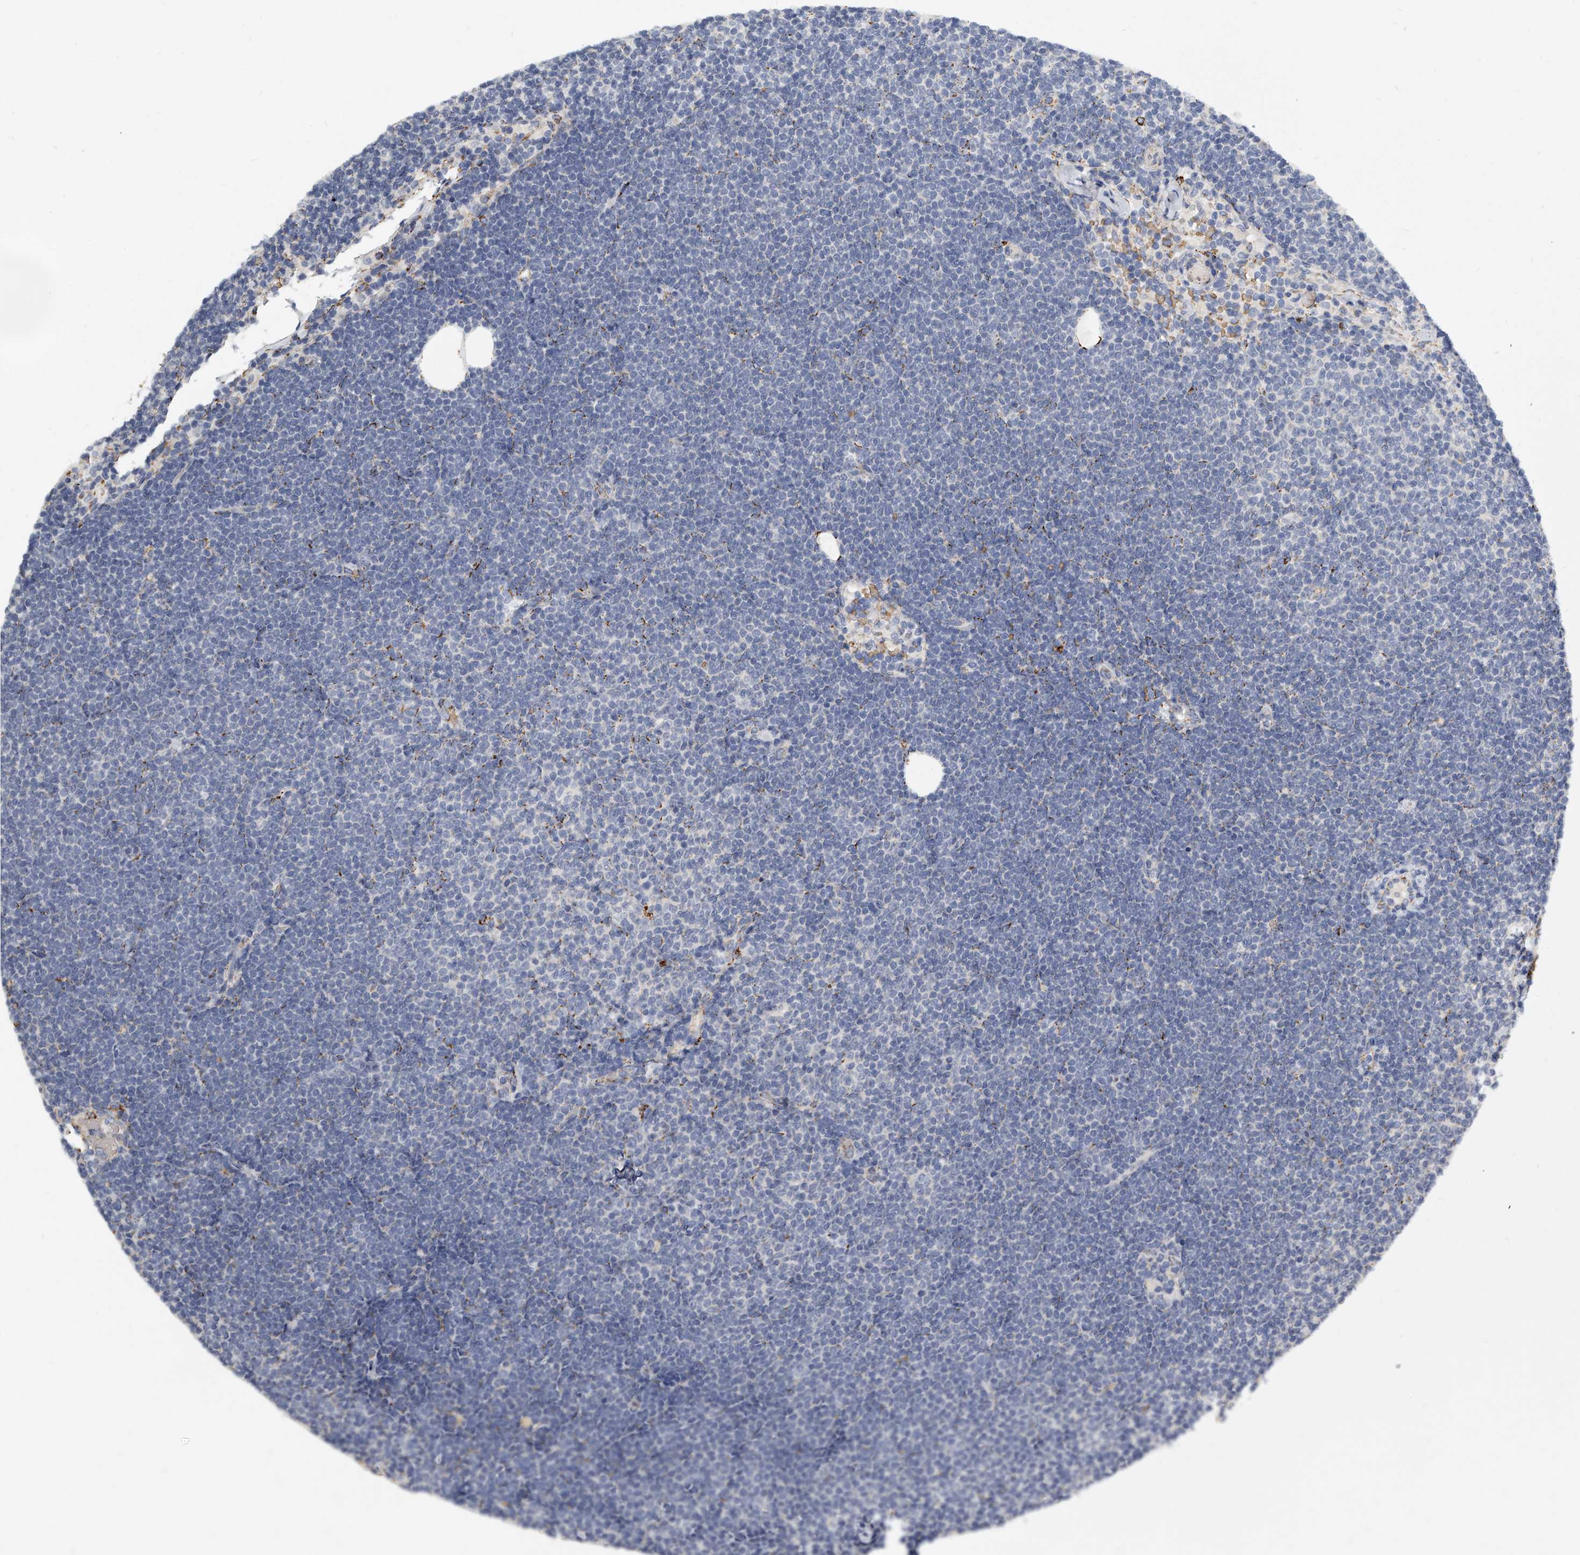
{"staining": {"intensity": "negative", "quantity": "none", "location": "none"}, "tissue": "lymphoma", "cell_type": "Tumor cells", "image_type": "cancer", "snomed": [{"axis": "morphology", "description": "Malignant lymphoma, non-Hodgkin's type, Low grade"}, {"axis": "topography", "description": "Lymph node"}], "caption": "Tumor cells show no significant protein positivity in malignant lymphoma, non-Hodgkin's type (low-grade).", "gene": "KLHL7", "patient": {"sex": "female", "age": 53}}